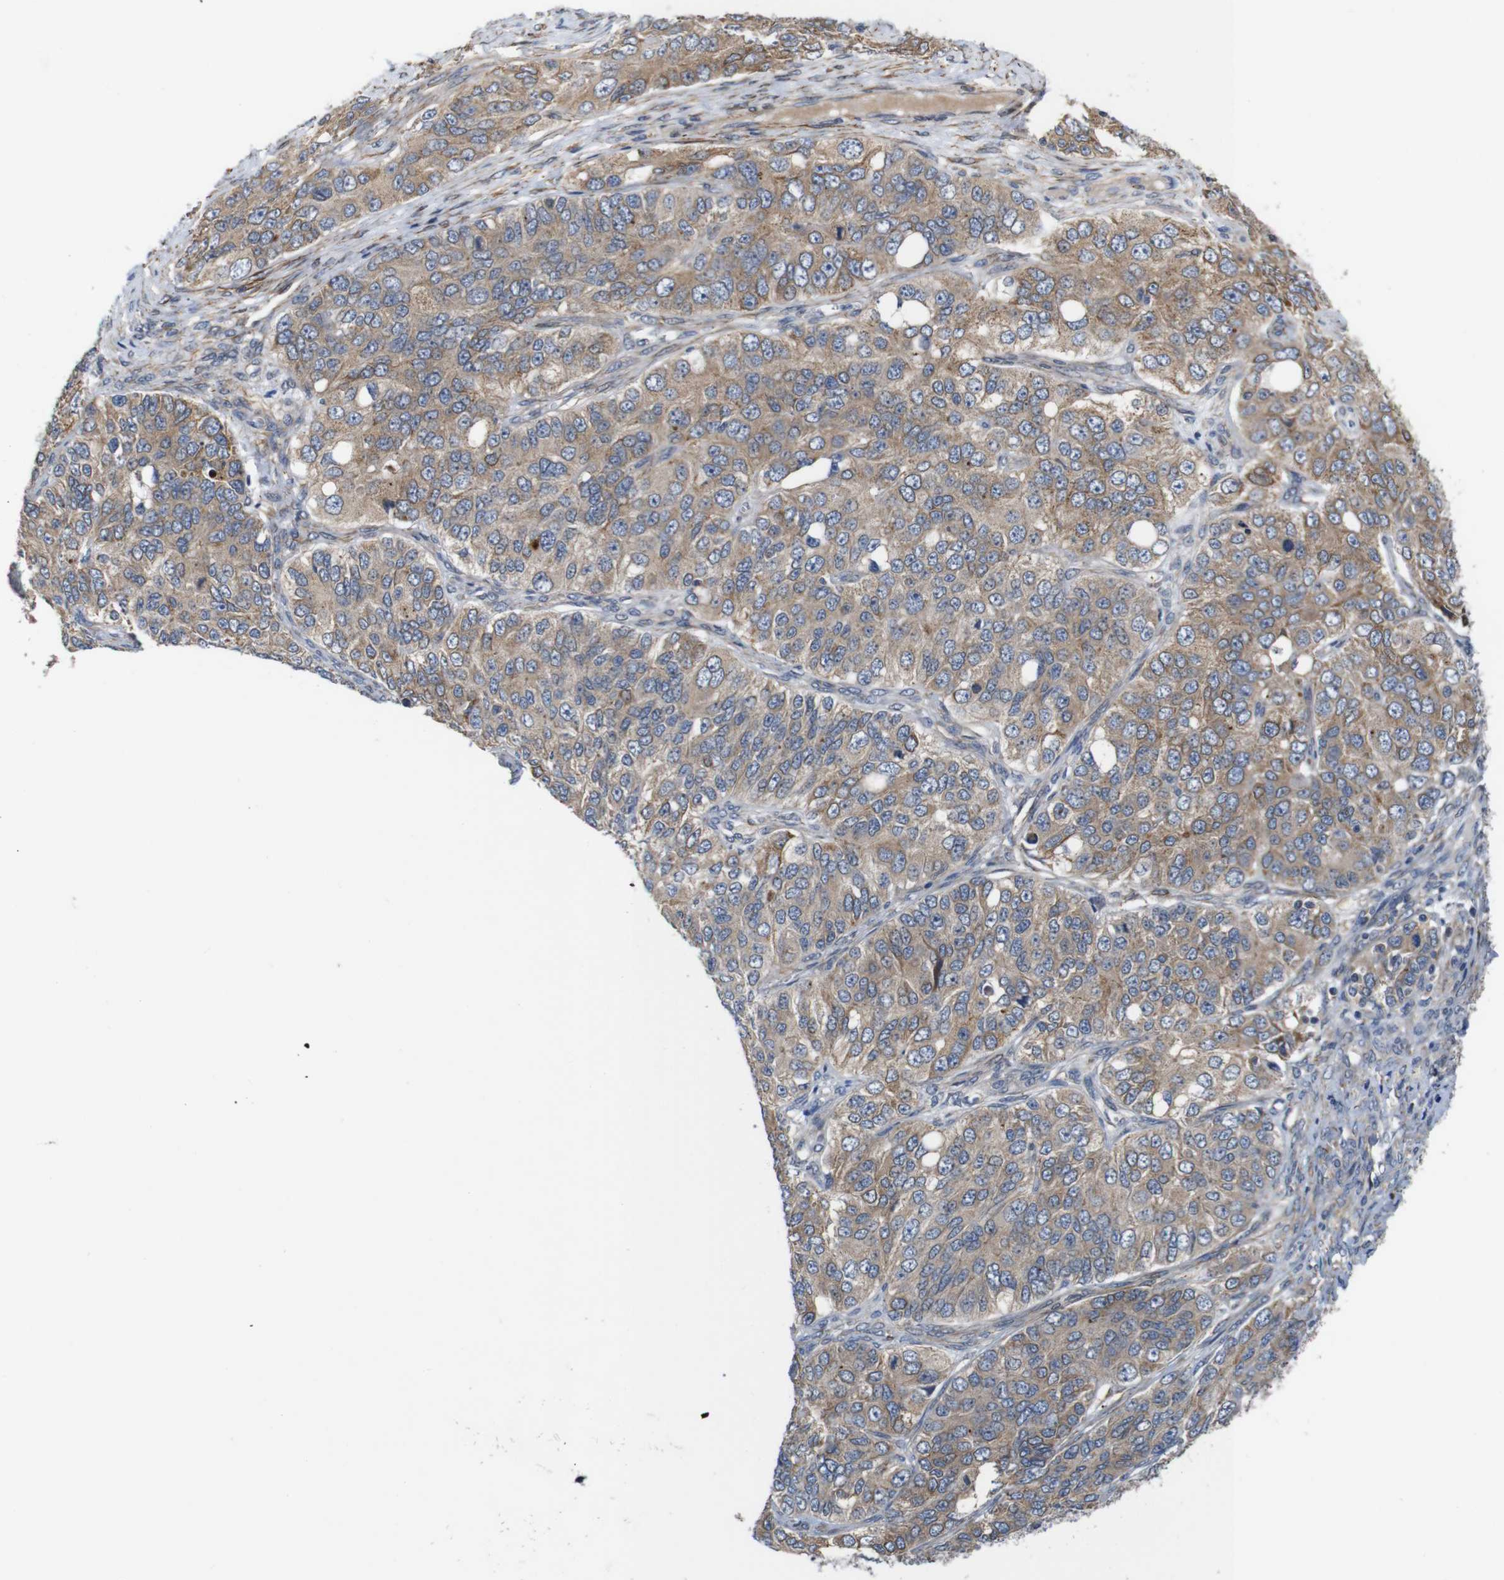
{"staining": {"intensity": "weak", "quantity": ">75%", "location": "cytoplasmic/membranous"}, "tissue": "ovarian cancer", "cell_type": "Tumor cells", "image_type": "cancer", "snomed": [{"axis": "morphology", "description": "Carcinoma, endometroid"}, {"axis": "topography", "description": "Ovary"}], "caption": "Endometroid carcinoma (ovarian) stained with DAB (3,3'-diaminobenzidine) IHC exhibits low levels of weak cytoplasmic/membranous staining in about >75% of tumor cells.", "gene": "GGT7", "patient": {"sex": "female", "age": 51}}